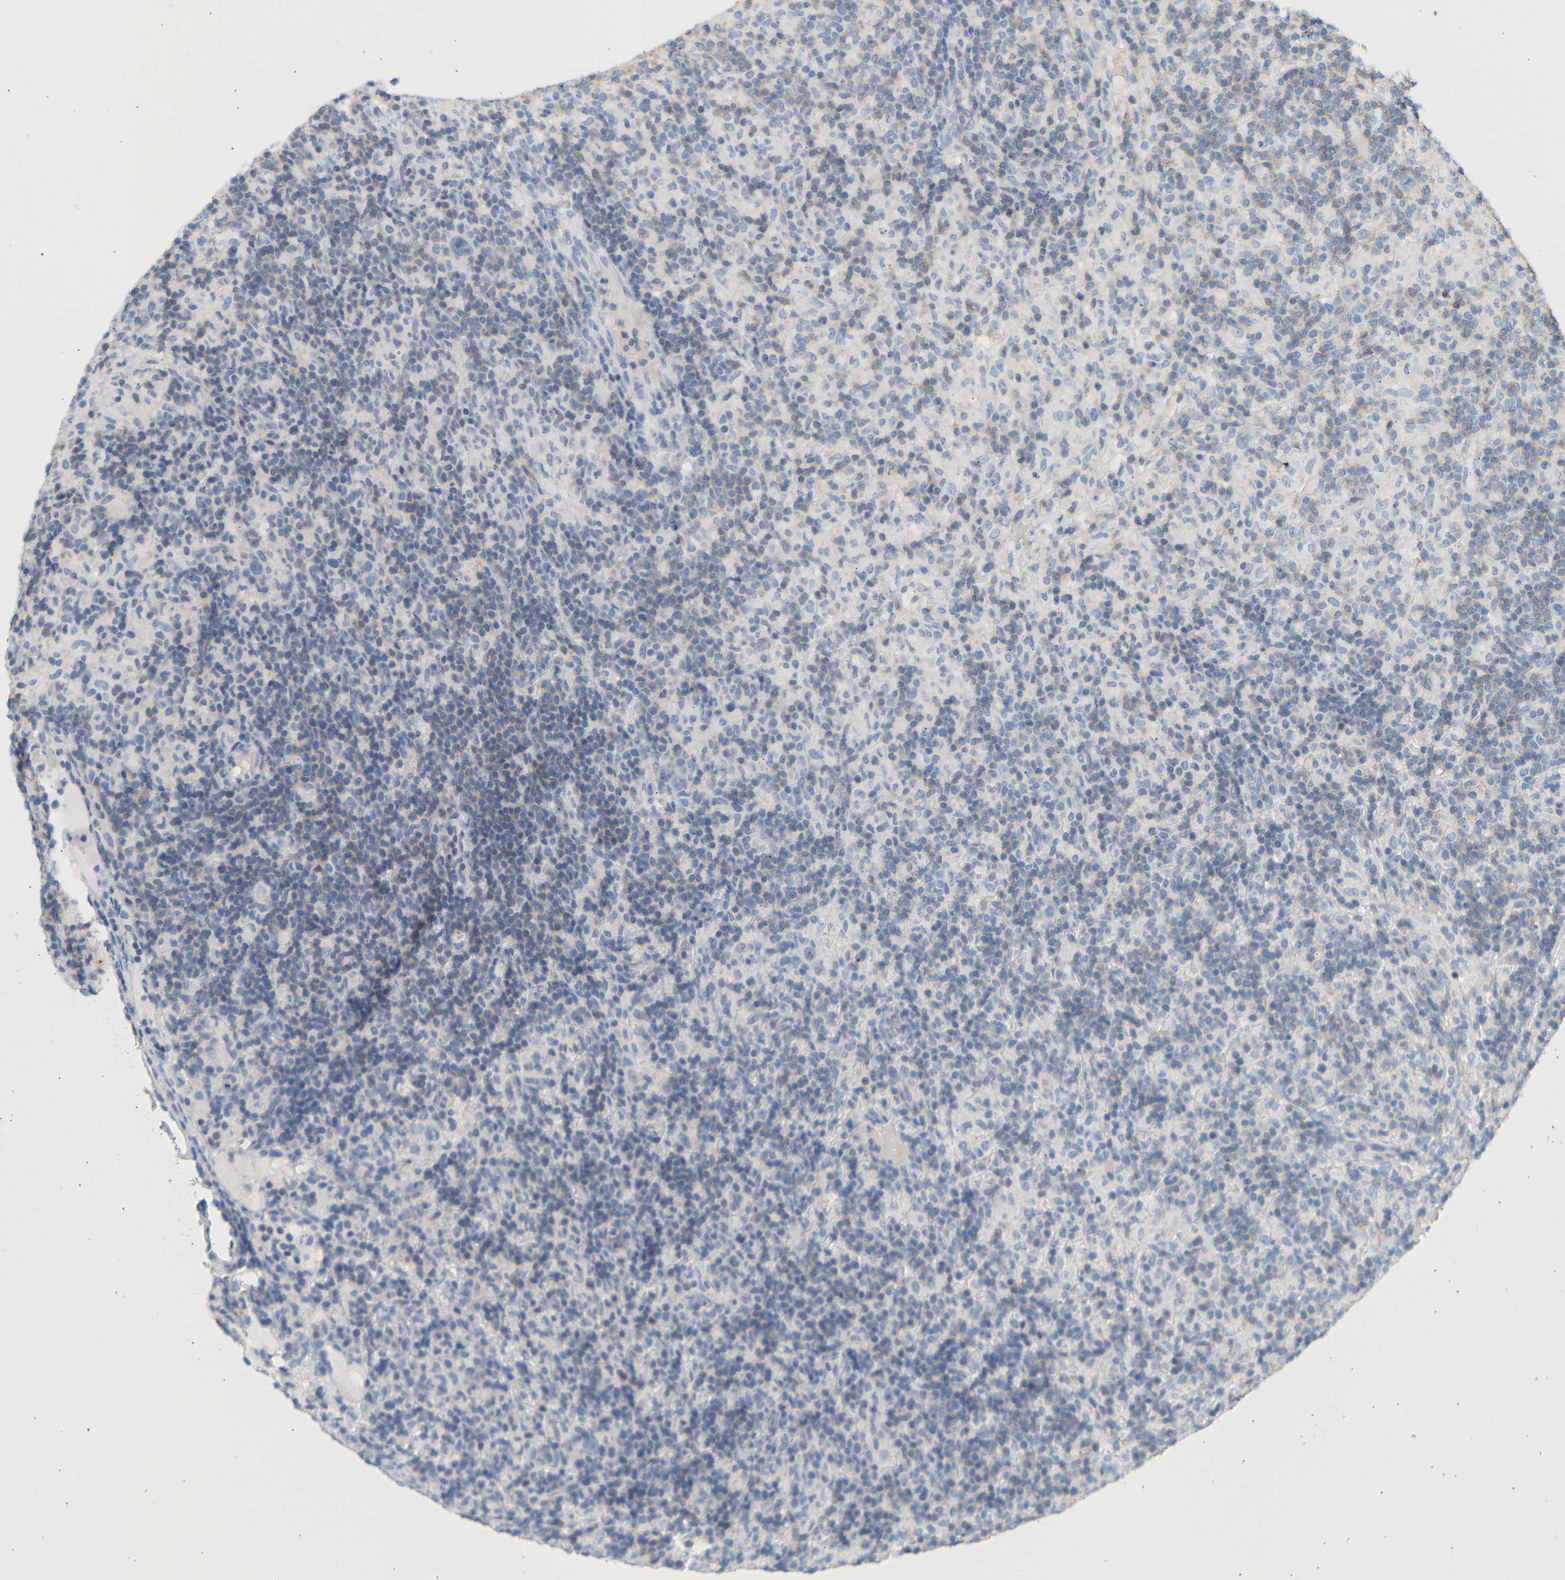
{"staining": {"intensity": "negative", "quantity": "none", "location": "none"}, "tissue": "lymphoma", "cell_type": "Tumor cells", "image_type": "cancer", "snomed": [{"axis": "morphology", "description": "Hodgkin's disease, NOS"}, {"axis": "topography", "description": "Lymph node"}], "caption": "DAB immunohistochemical staining of lymphoma displays no significant positivity in tumor cells.", "gene": "BVES", "patient": {"sex": "male", "age": 70}}